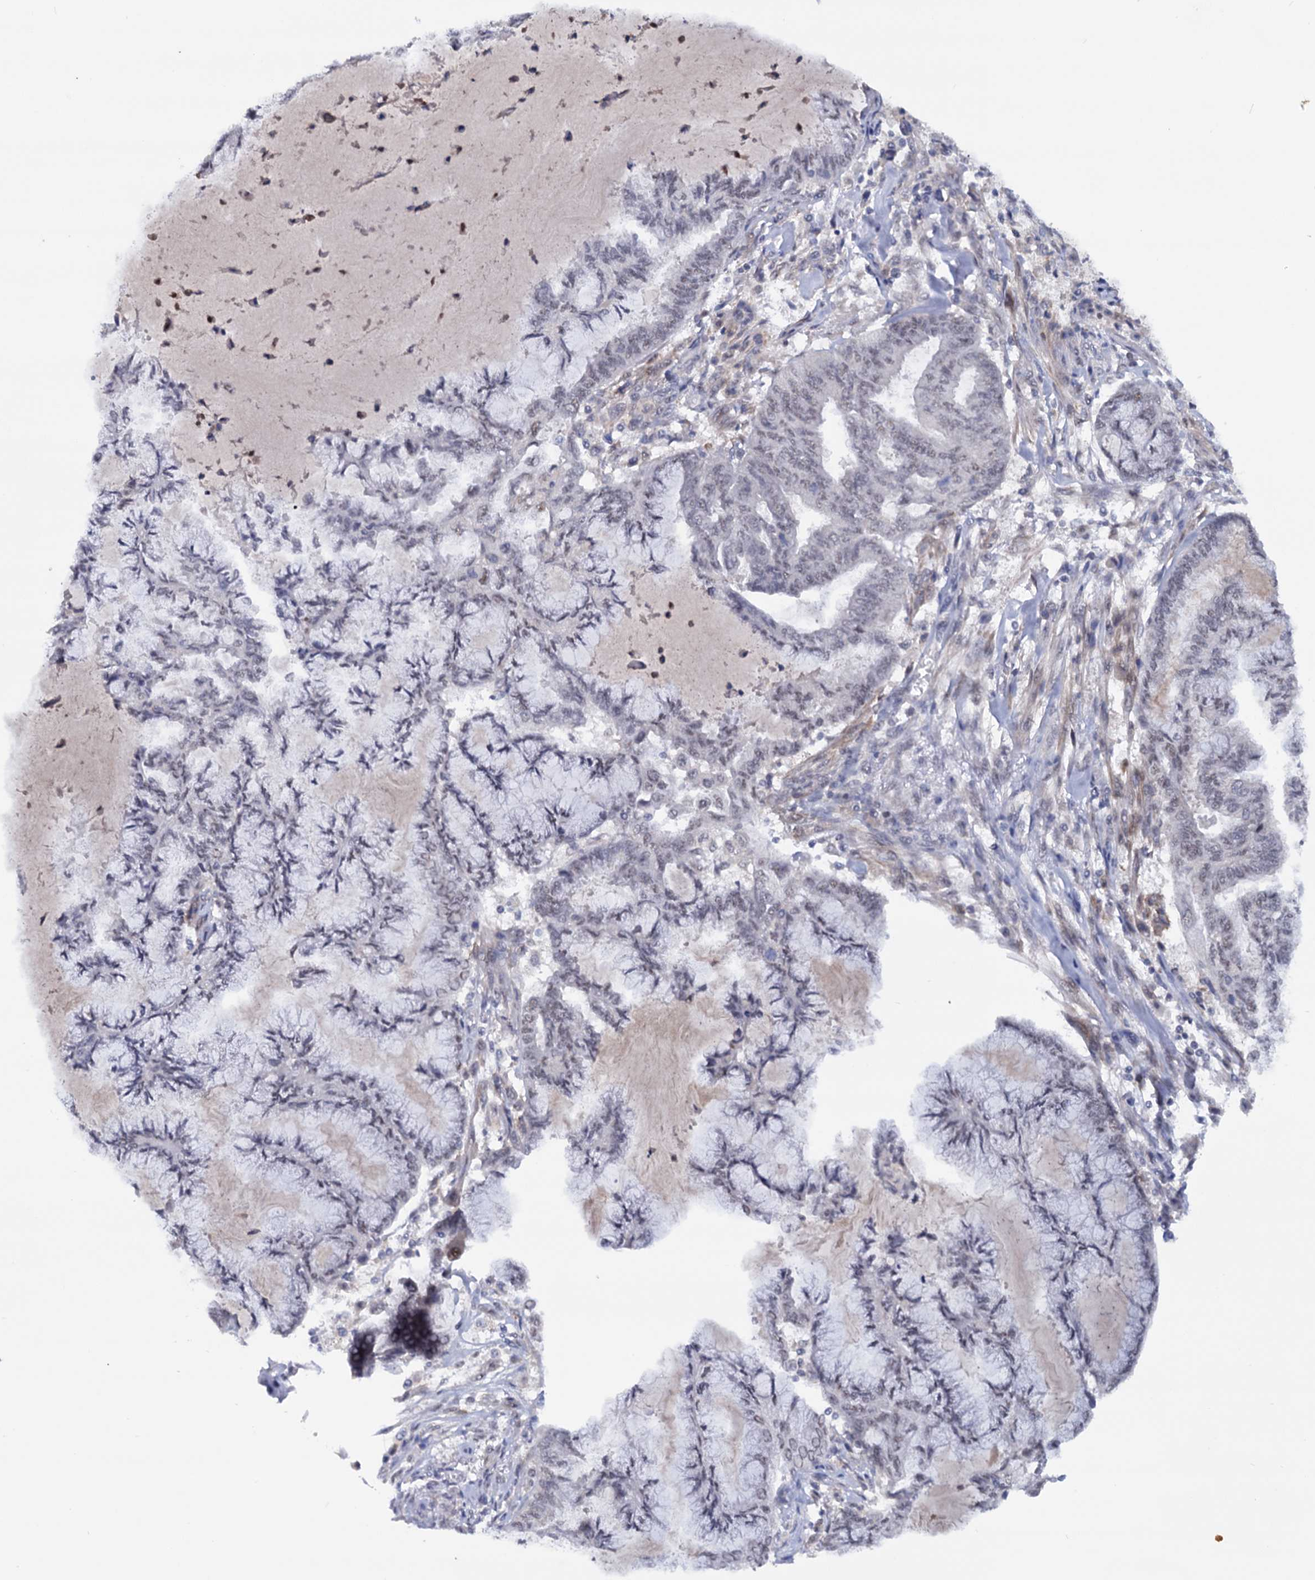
{"staining": {"intensity": "negative", "quantity": "none", "location": "none"}, "tissue": "endometrial cancer", "cell_type": "Tumor cells", "image_type": "cancer", "snomed": [{"axis": "morphology", "description": "Adenocarcinoma, NOS"}, {"axis": "topography", "description": "Endometrium"}], "caption": "An immunohistochemistry micrograph of endometrial cancer (adenocarcinoma) is shown. There is no staining in tumor cells of endometrial cancer (adenocarcinoma). (Brightfield microscopy of DAB immunohistochemistry at high magnification).", "gene": "TBC1D12", "patient": {"sex": "female", "age": 86}}